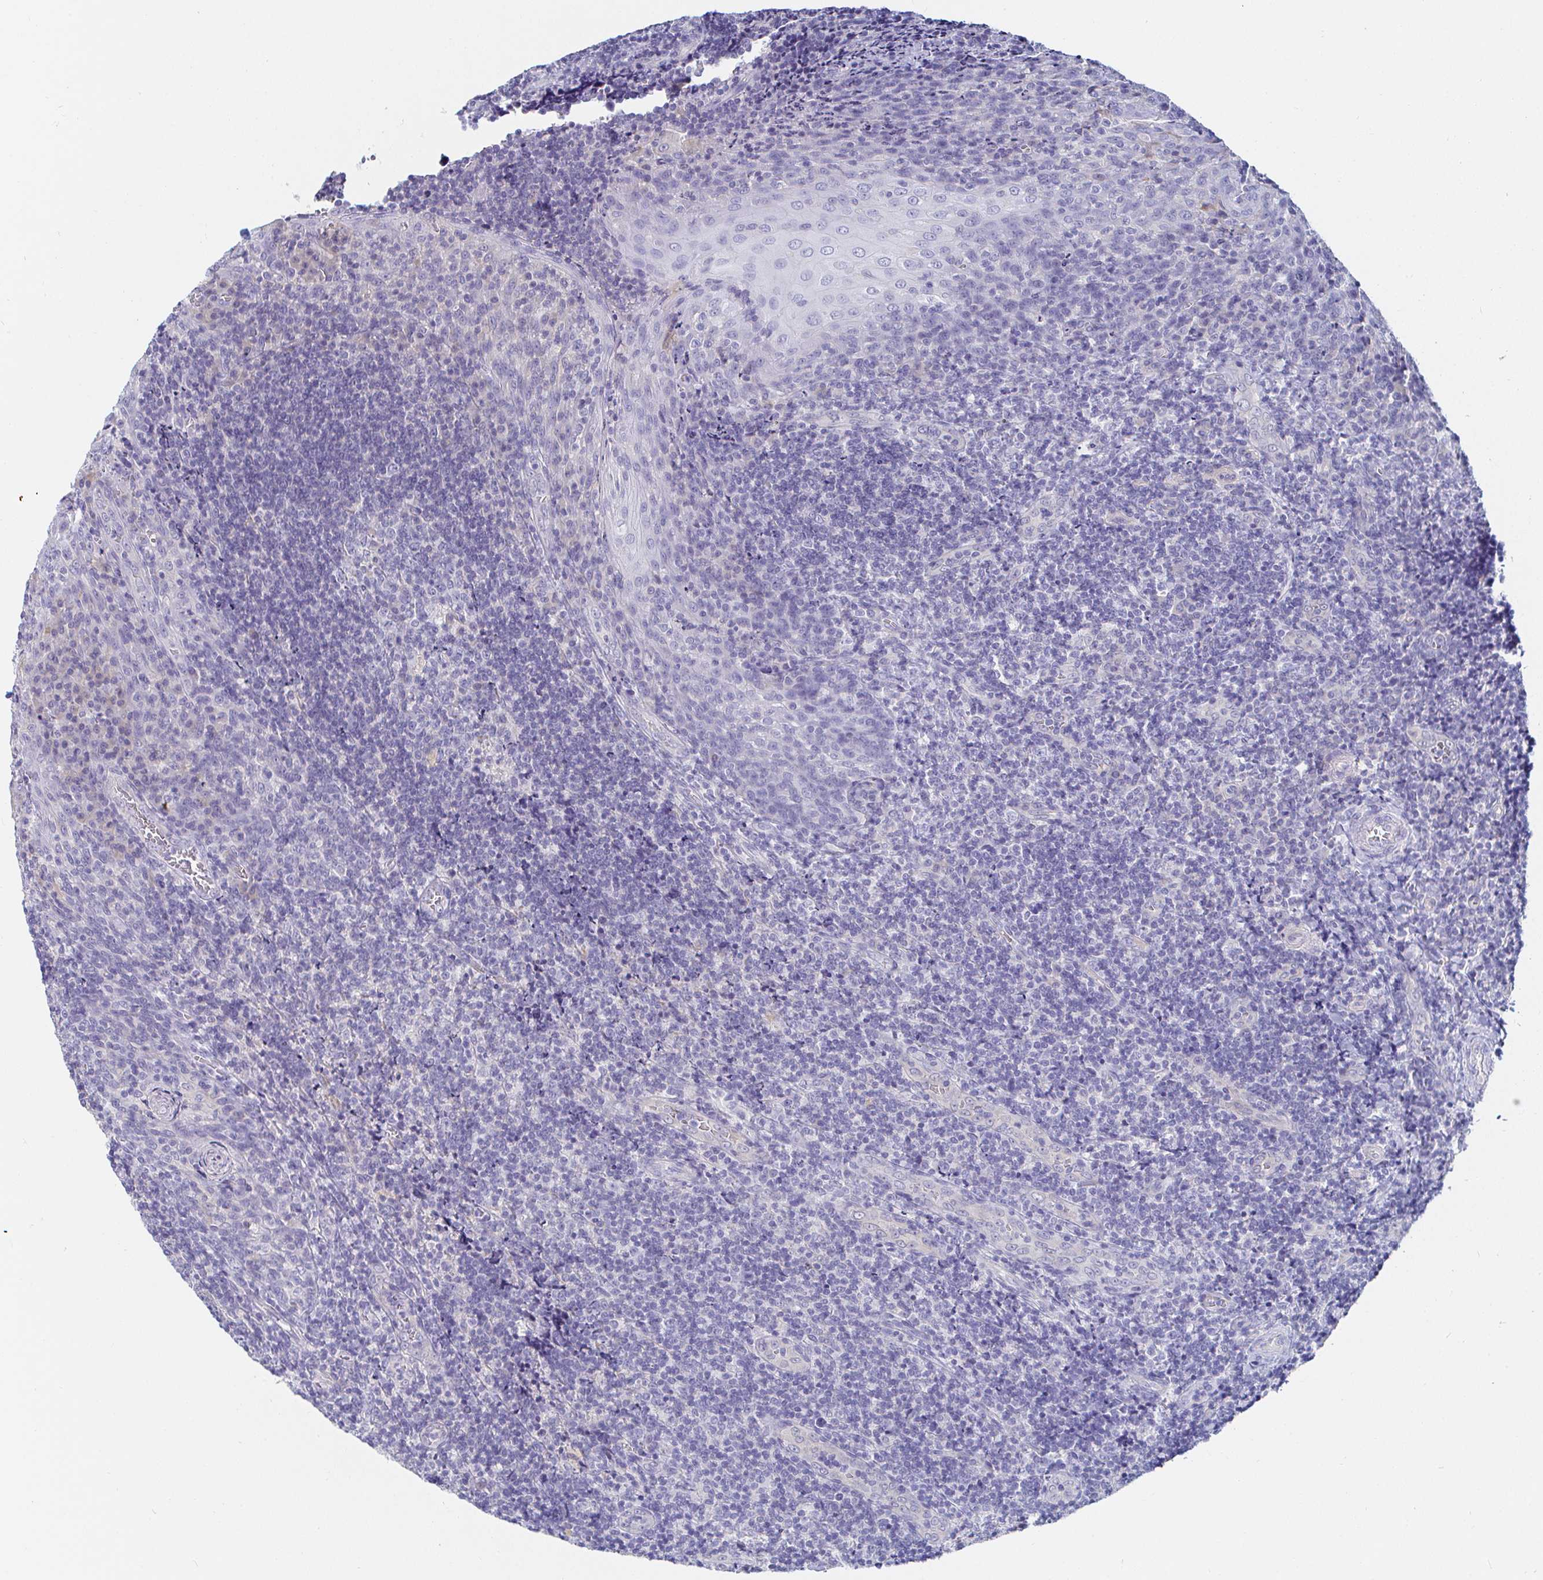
{"staining": {"intensity": "negative", "quantity": "none", "location": "none"}, "tissue": "tonsil", "cell_type": "Germinal center cells", "image_type": "normal", "snomed": [{"axis": "morphology", "description": "Normal tissue, NOS"}, {"axis": "topography", "description": "Tonsil"}], "caption": "DAB (3,3'-diaminobenzidine) immunohistochemical staining of unremarkable tonsil displays no significant staining in germinal center cells.", "gene": "PDE6B", "patient": {"sex": "male", "age": 17}}